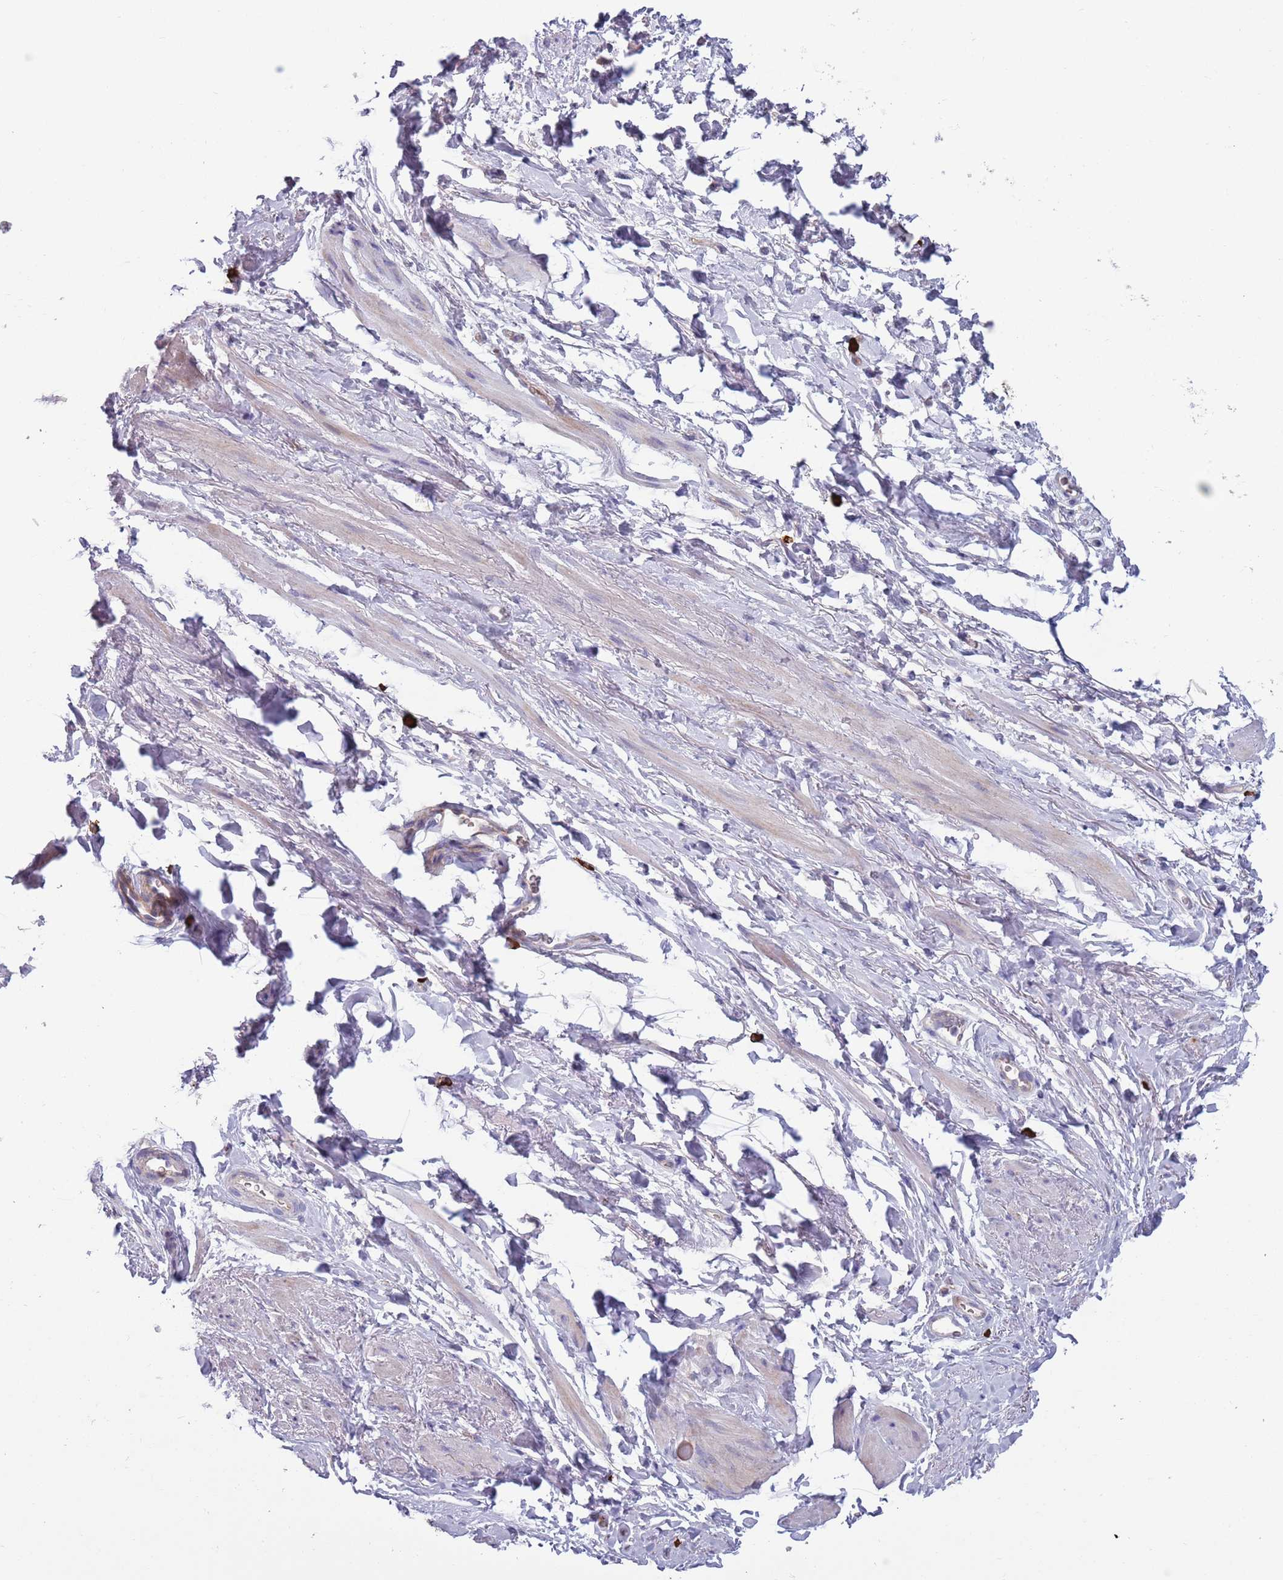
{"staining": {"intensity": "negative", "quantity": "none", "location": "none"}, "tissue": "smooth muscle", "cell_type": "Smooth muscle cells", "image_type": "normal", "snomed": [{"axis": "morphology", "description": "Normal tissue, NOS"}, {"axis": "topography", "description": "Smooth muscle"}, {"axis": "topography", "description": "Peripheral nerve tissue"}], "caption": "Protein analysis of unremarkable smooth muscle shows no significant staining in smooth muscle cells.", "gene": "TYW1B", "patient": {"sex": "male", "age": 69}}